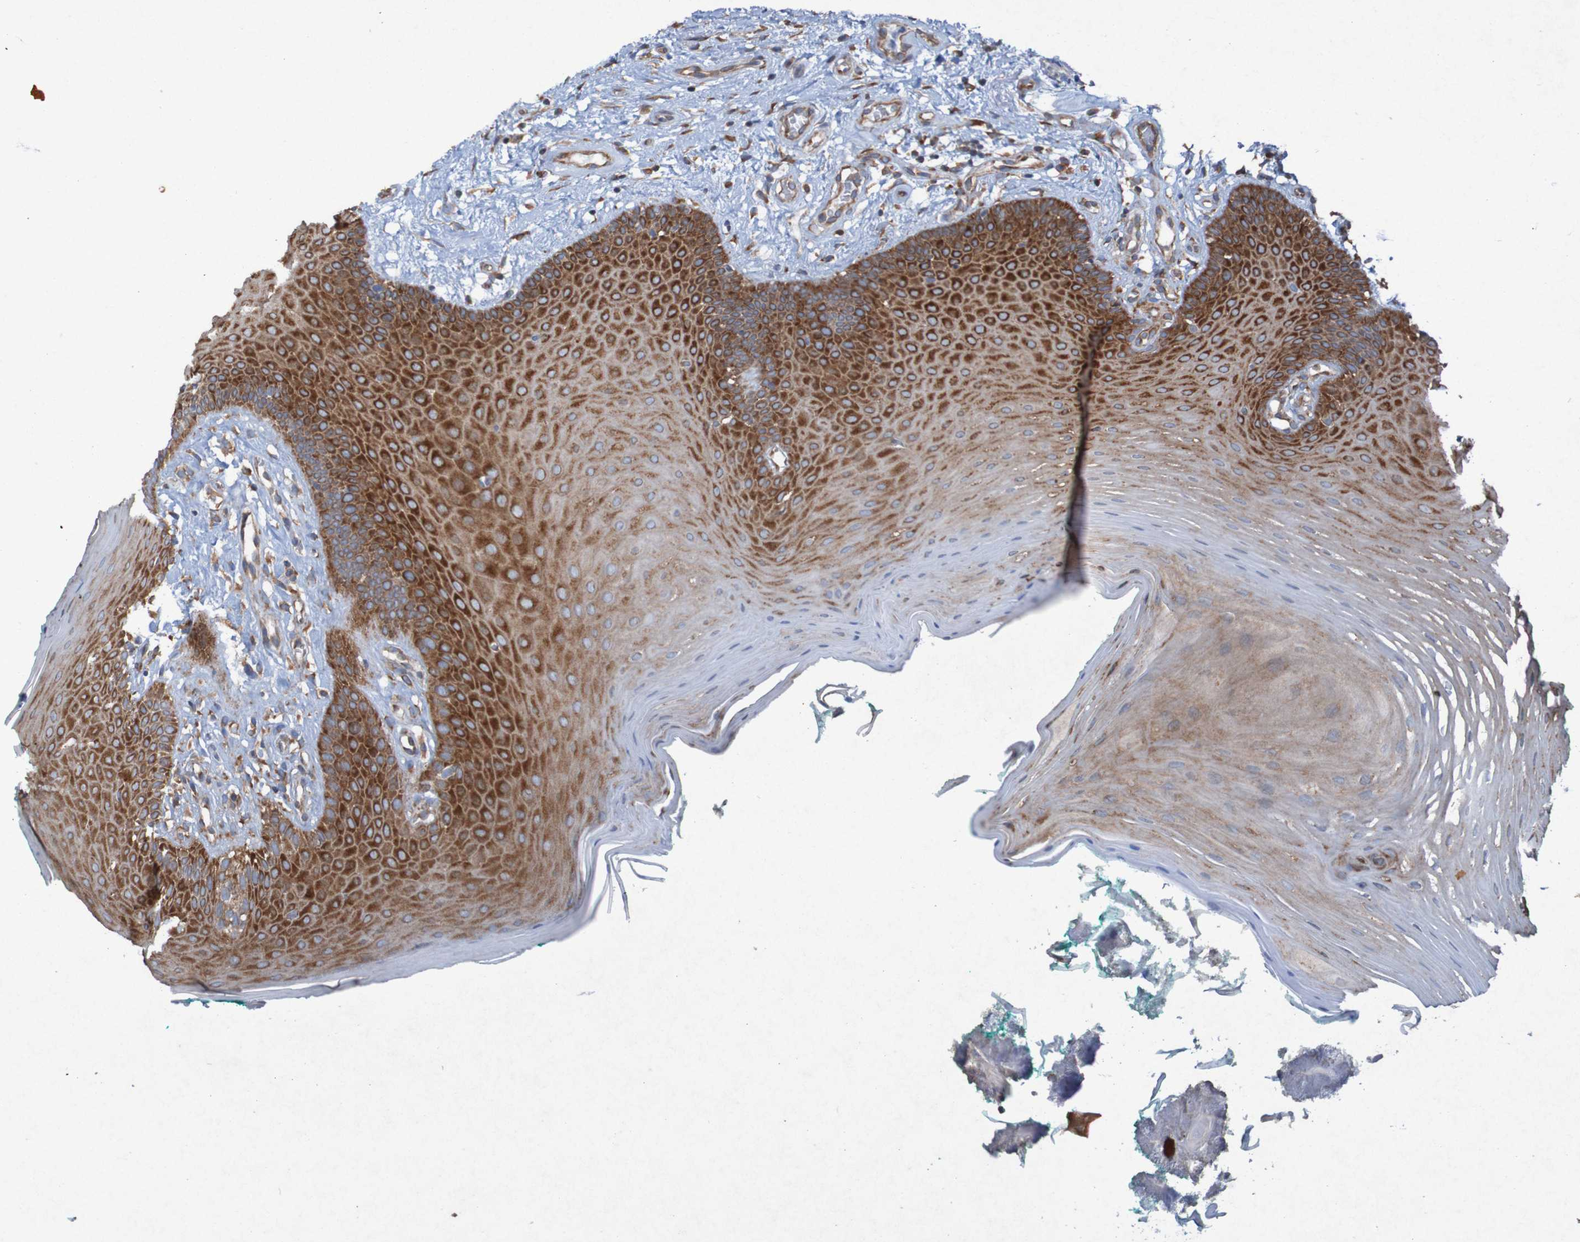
{"staining": {"intensity": "strong", "quantity": "25%-75%", "location": "cytoplasmic/membranous"}, "tissue": "oral mucosa", "cell_type": "Squamous epithelial cells", "image_type": "normal", "snomed": [{"axis": "morphology", "description": "Normal tissue, NOS"}, {"axis": "topography", "description": "Skeletal muscle"}, {"axis": "topography", "description": "Oral tissue"}], "caption": "Protein expression analysis of normal oral mucosa reveals strong cytoplasmic/membranous expression in approximately 25%-75% of squamous epithelial cells. The protein is stained brown, and the nuclei are stained in blue (DAB IHC with brightfield microscopy, high magnification).", "gene": "RPL10L", "patient": {"sex": "male", "age": 58}}